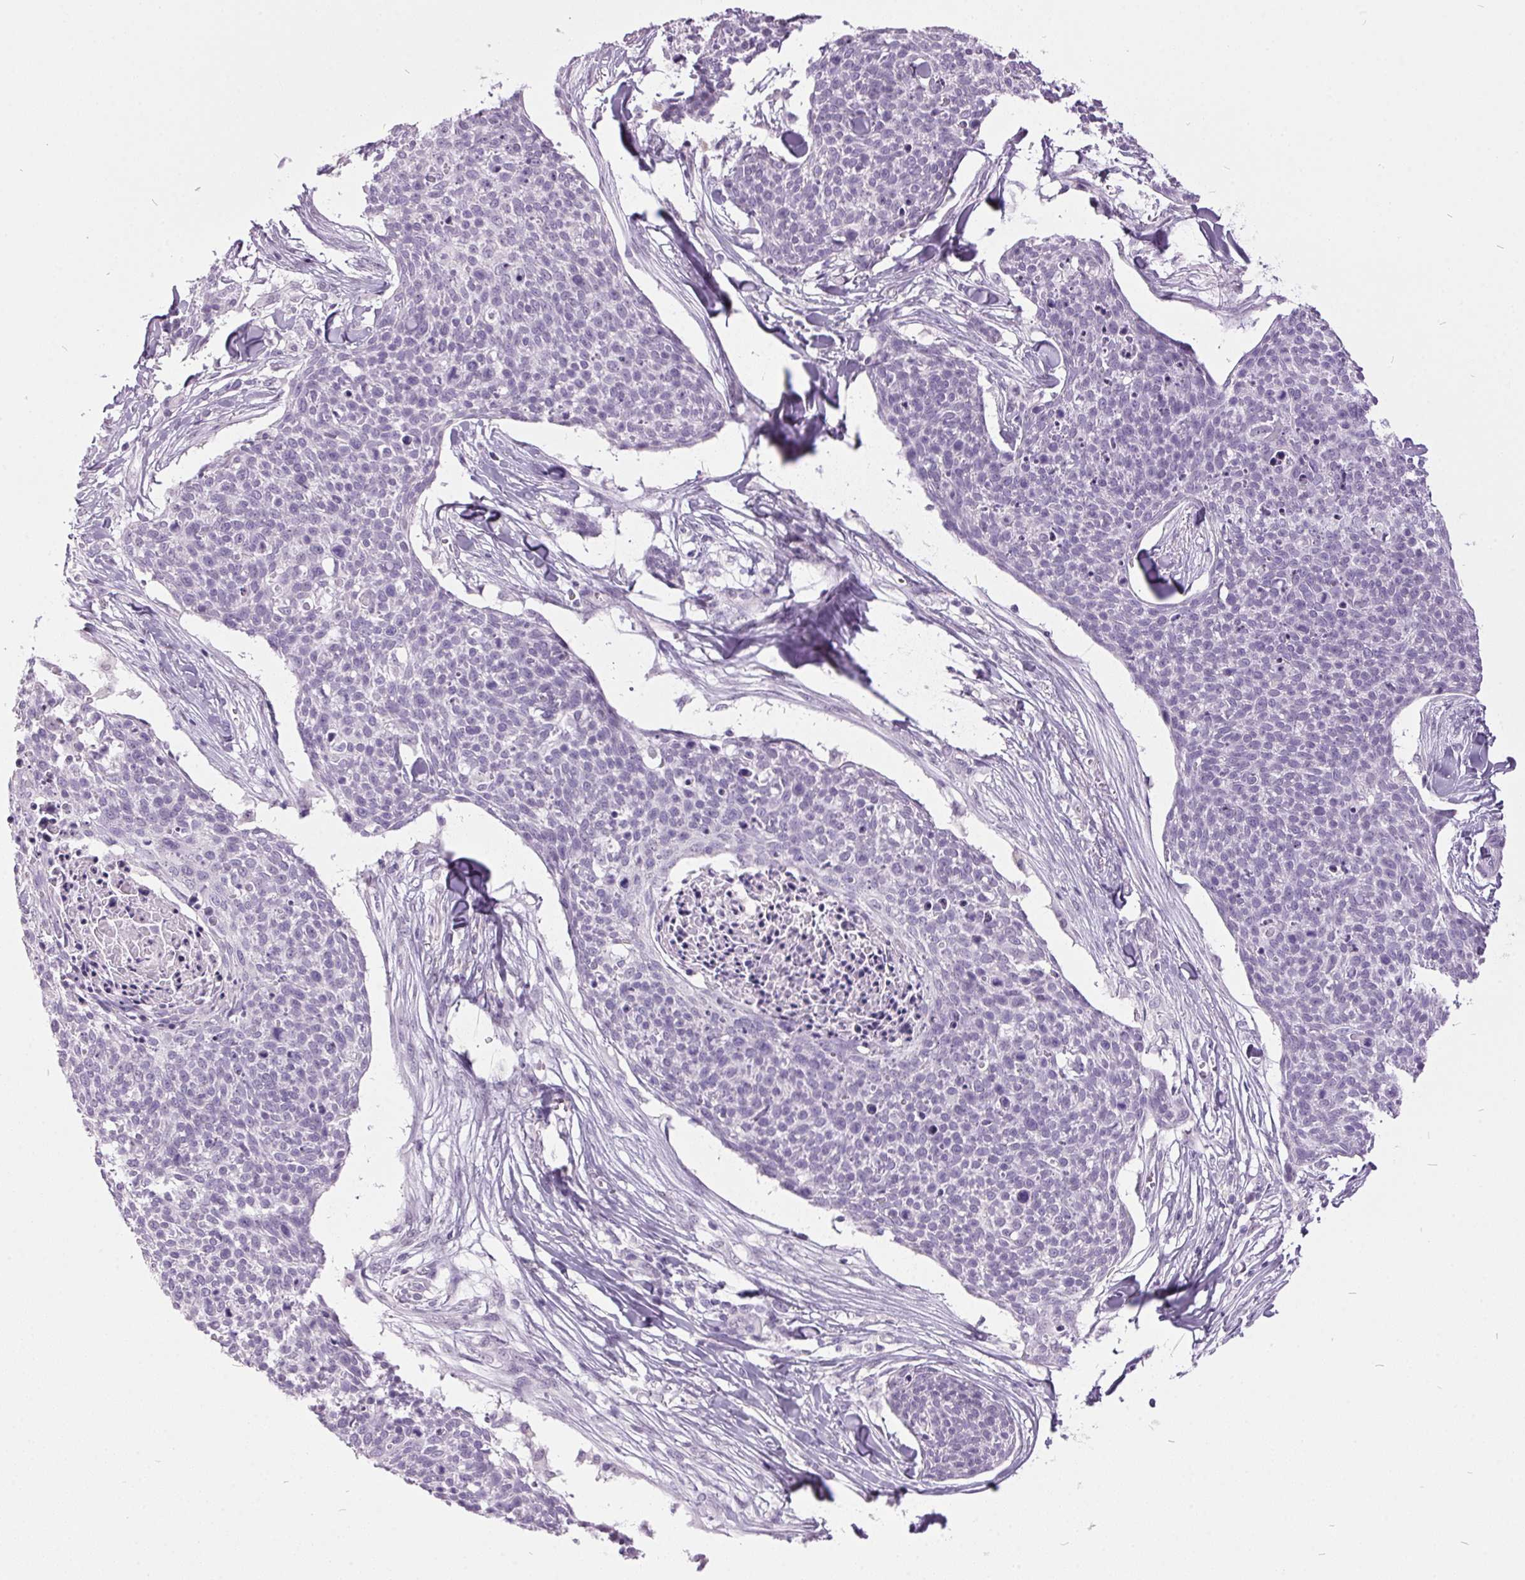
{"staining": {"intensity": "negative", "quantity": "none", "location": "none"}, "tissue": "skin cancer", "cell_type": "Tumor cells", "image_type": "cancer", "snomed": [{"axis": "morphology", "description": "Squamous cell carcinoma, NOS"}, {"axis": "topography", "description": "Skin"}, {"axis": "topography", "description": "Vulva"}], "caption": "Squamous cell carcinoma (skin) was stained to show a protein in brown. There is no significant staining in tumor cells.", "gene": "ODAD2", "patient": {"sex": "female", "age": 75}}